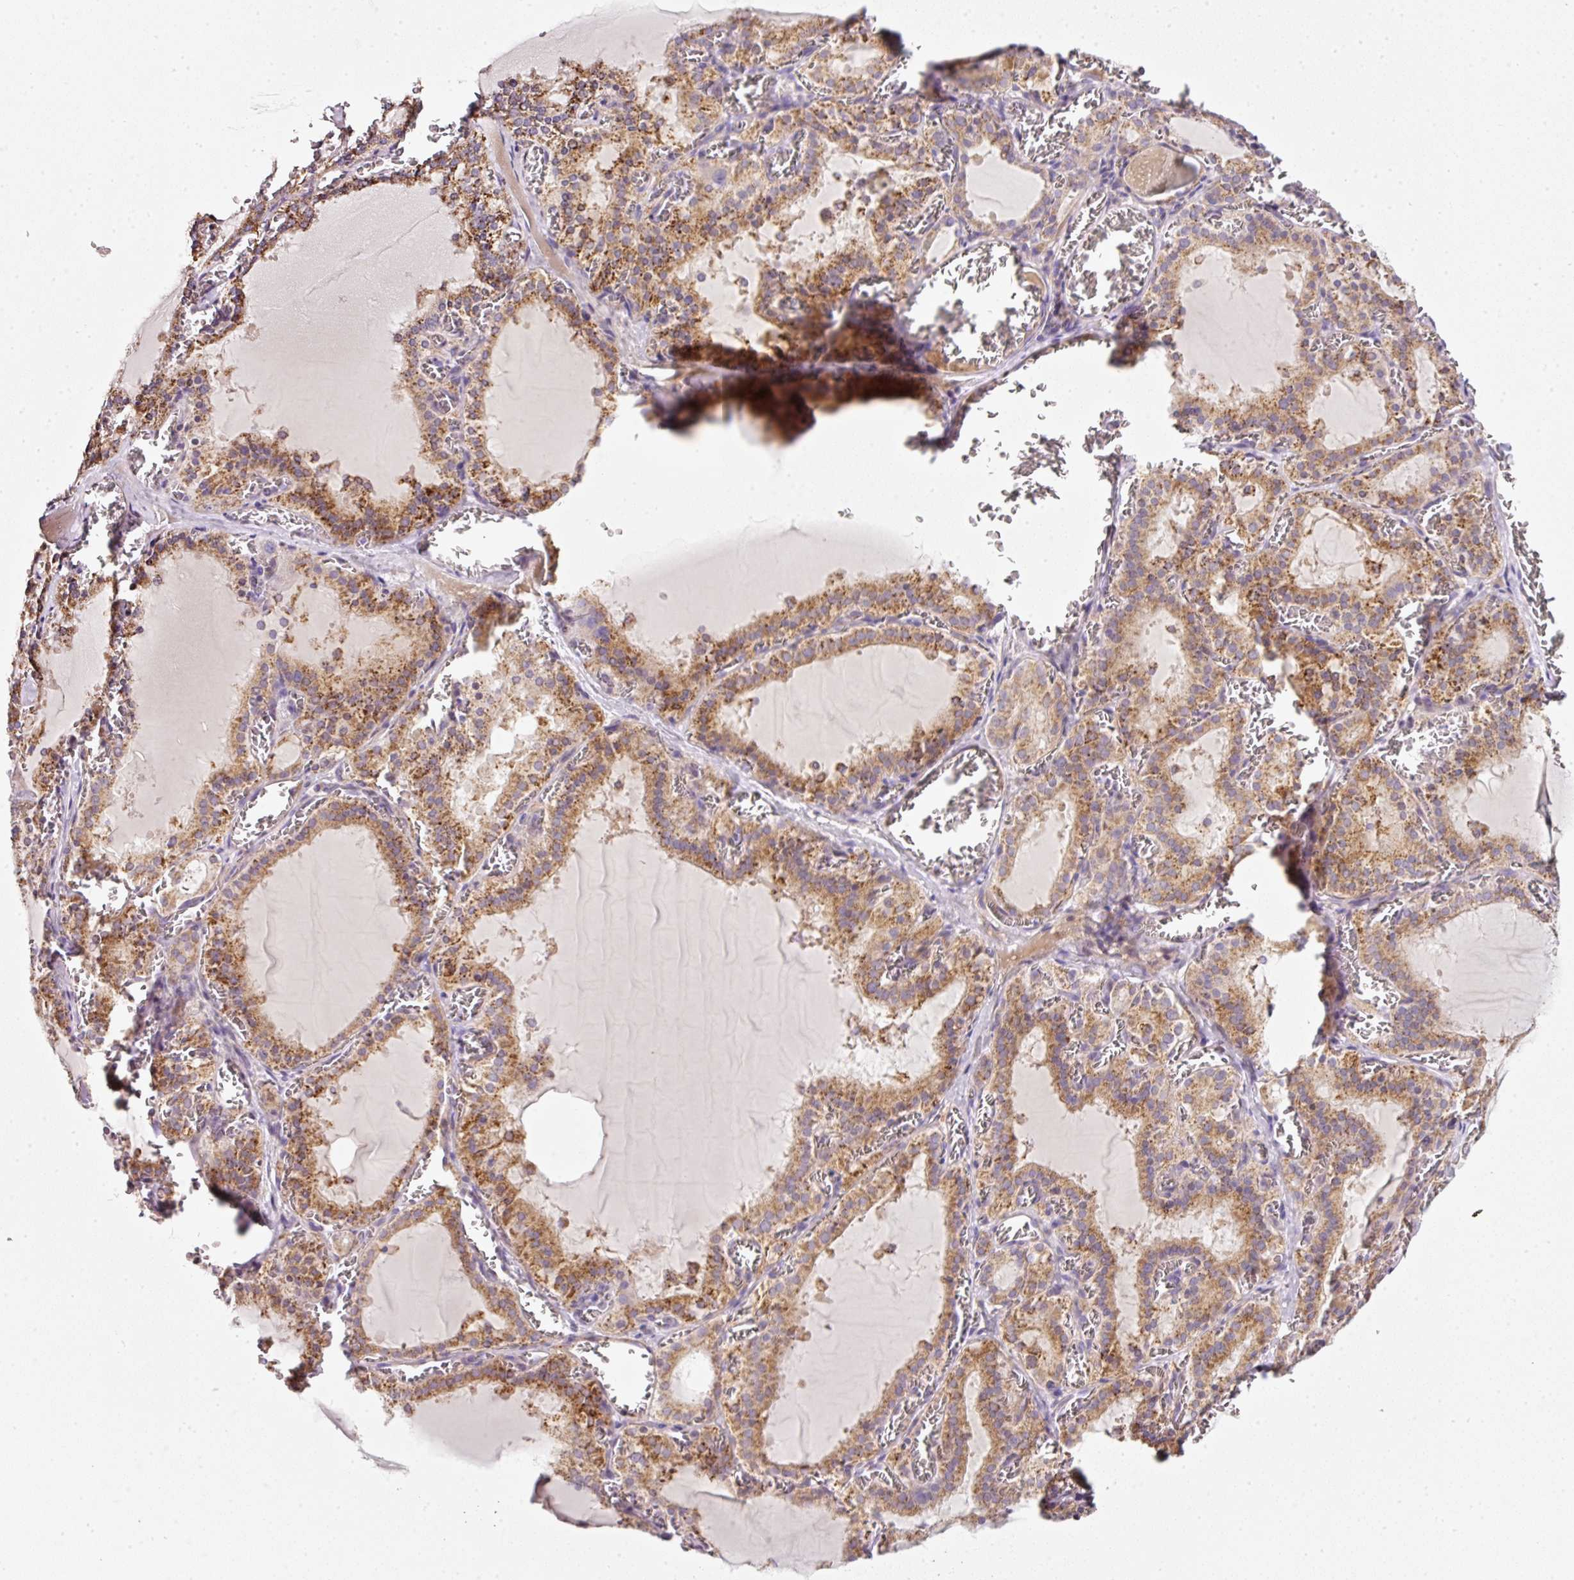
{"staining": {"intensity": "moderate", "quantity": ">75%", "location": "cytoplasmic/membranous"}, "tissue": "thyroid gland", "cell_type": "Glandular cells", "image_type": "normal", "snomed": [{"axis": "morphology", "description": "Normal tissue, NOS"}, {"axis": "topography", "description": "Thyroid gland"}], "caption": "Unremarkable thyroid gland reveals moderate cytoplasmic/membranous expression in approximately >75% of glandular cells The staining is performed using DAB (3,3'-diaminobenzidine) brown chromogen to label protein expression. The nuclei are counter-stained blue using hematoxylin..", "gene": "NDUFA1", "patient": {"sex": "female", "age": 30}}